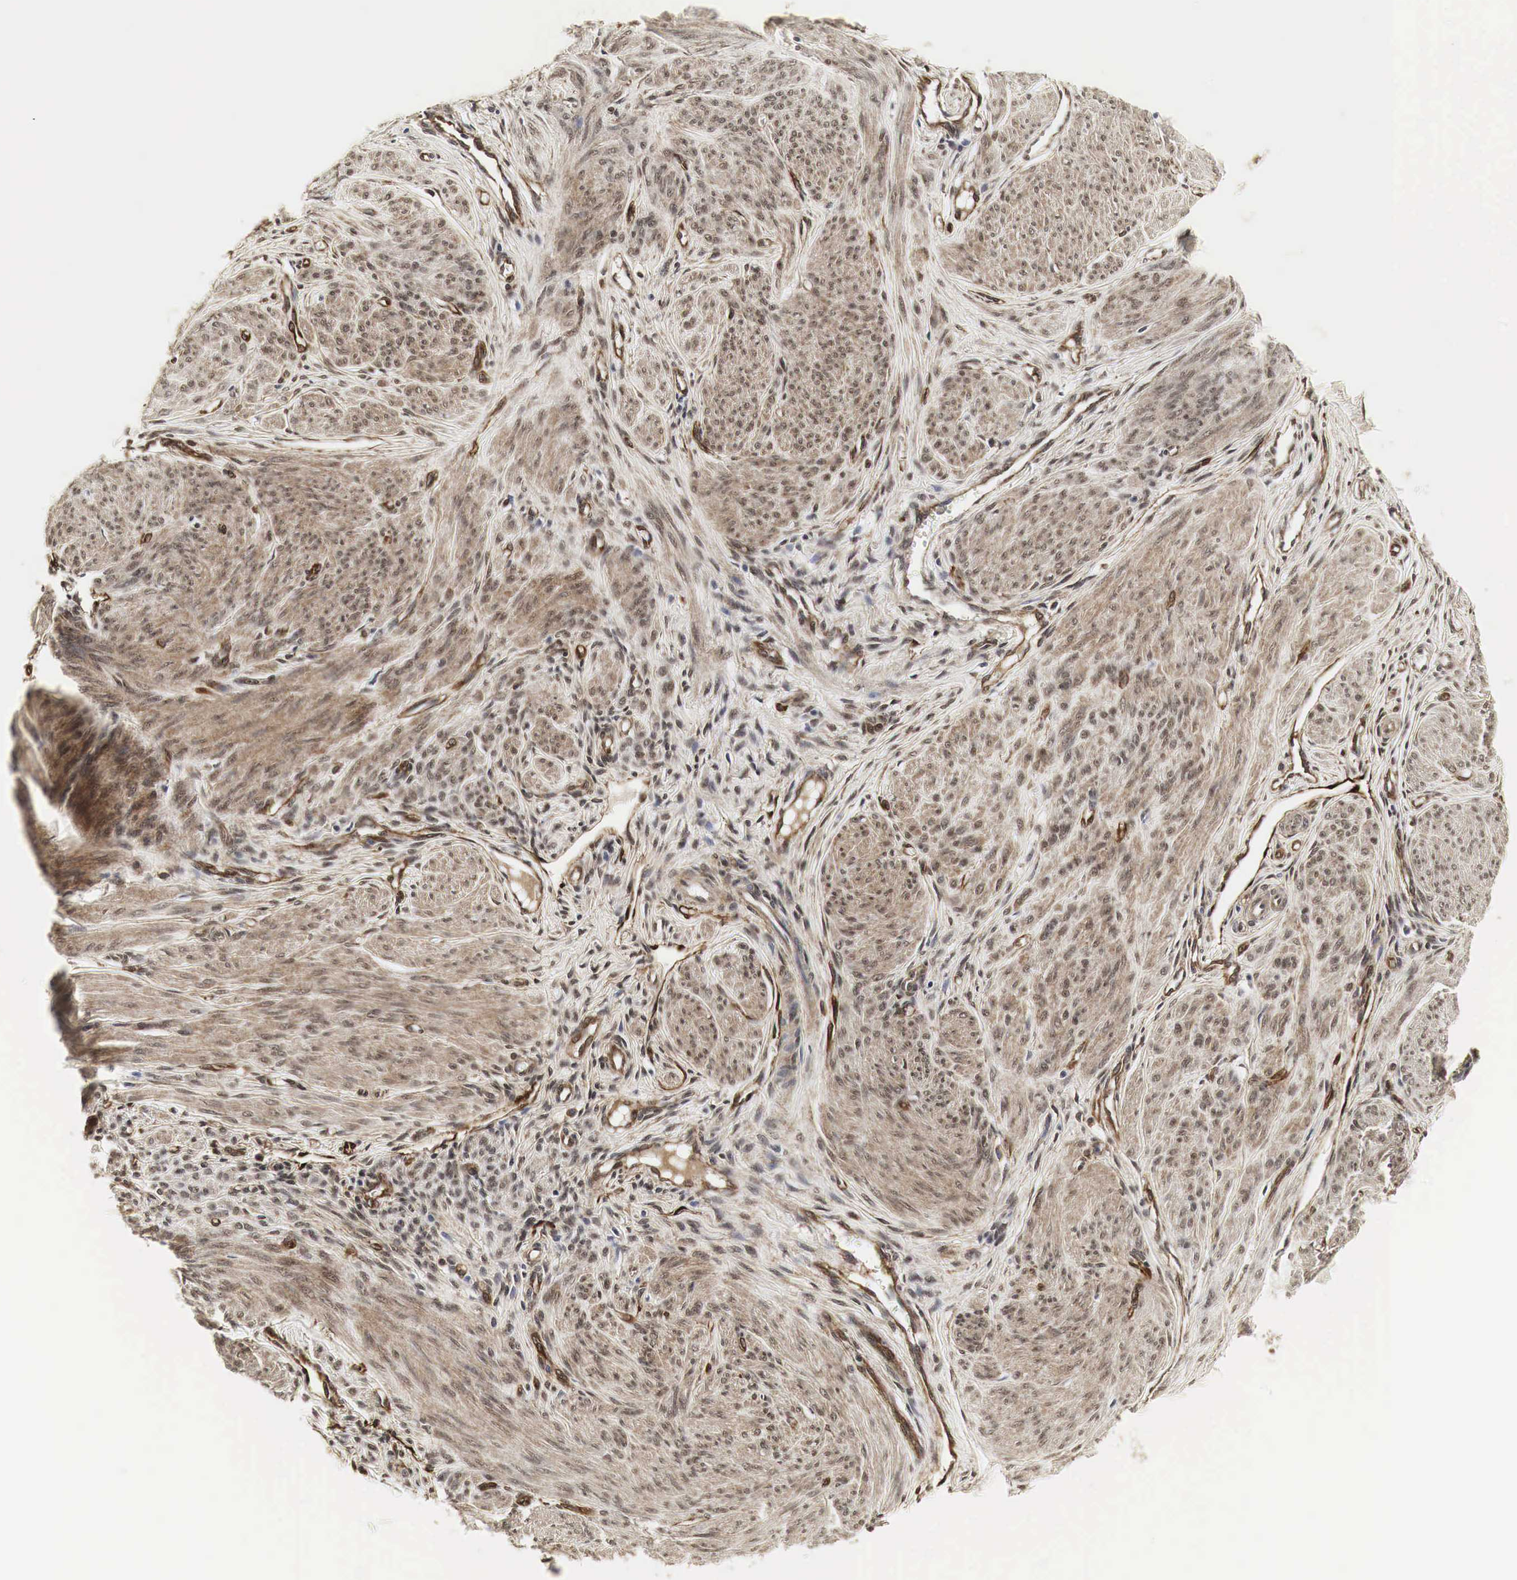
{"staining": {"intensity": "moderate", "quantity": ">75%", "location": "cytoplasmic/membranous"}, "tissue": "smooth muscle", "cell_type": "Smooth muscle cells", "image_type": "normal", "snomed": [{"axis": "morphology", "description": "Normal tissue, NOS"}, {"axis": "topography", "description": "Uterus"}], "caption": "A micrograph showing moderate cytoplasmic/membranous expression in approximately >75% of smooth muscle cells in benign smooth muscle, as visualized by brown immunohistochemical staining.", "gene": "SPIN1", "patient": {"sex": "female", "age": 45}}